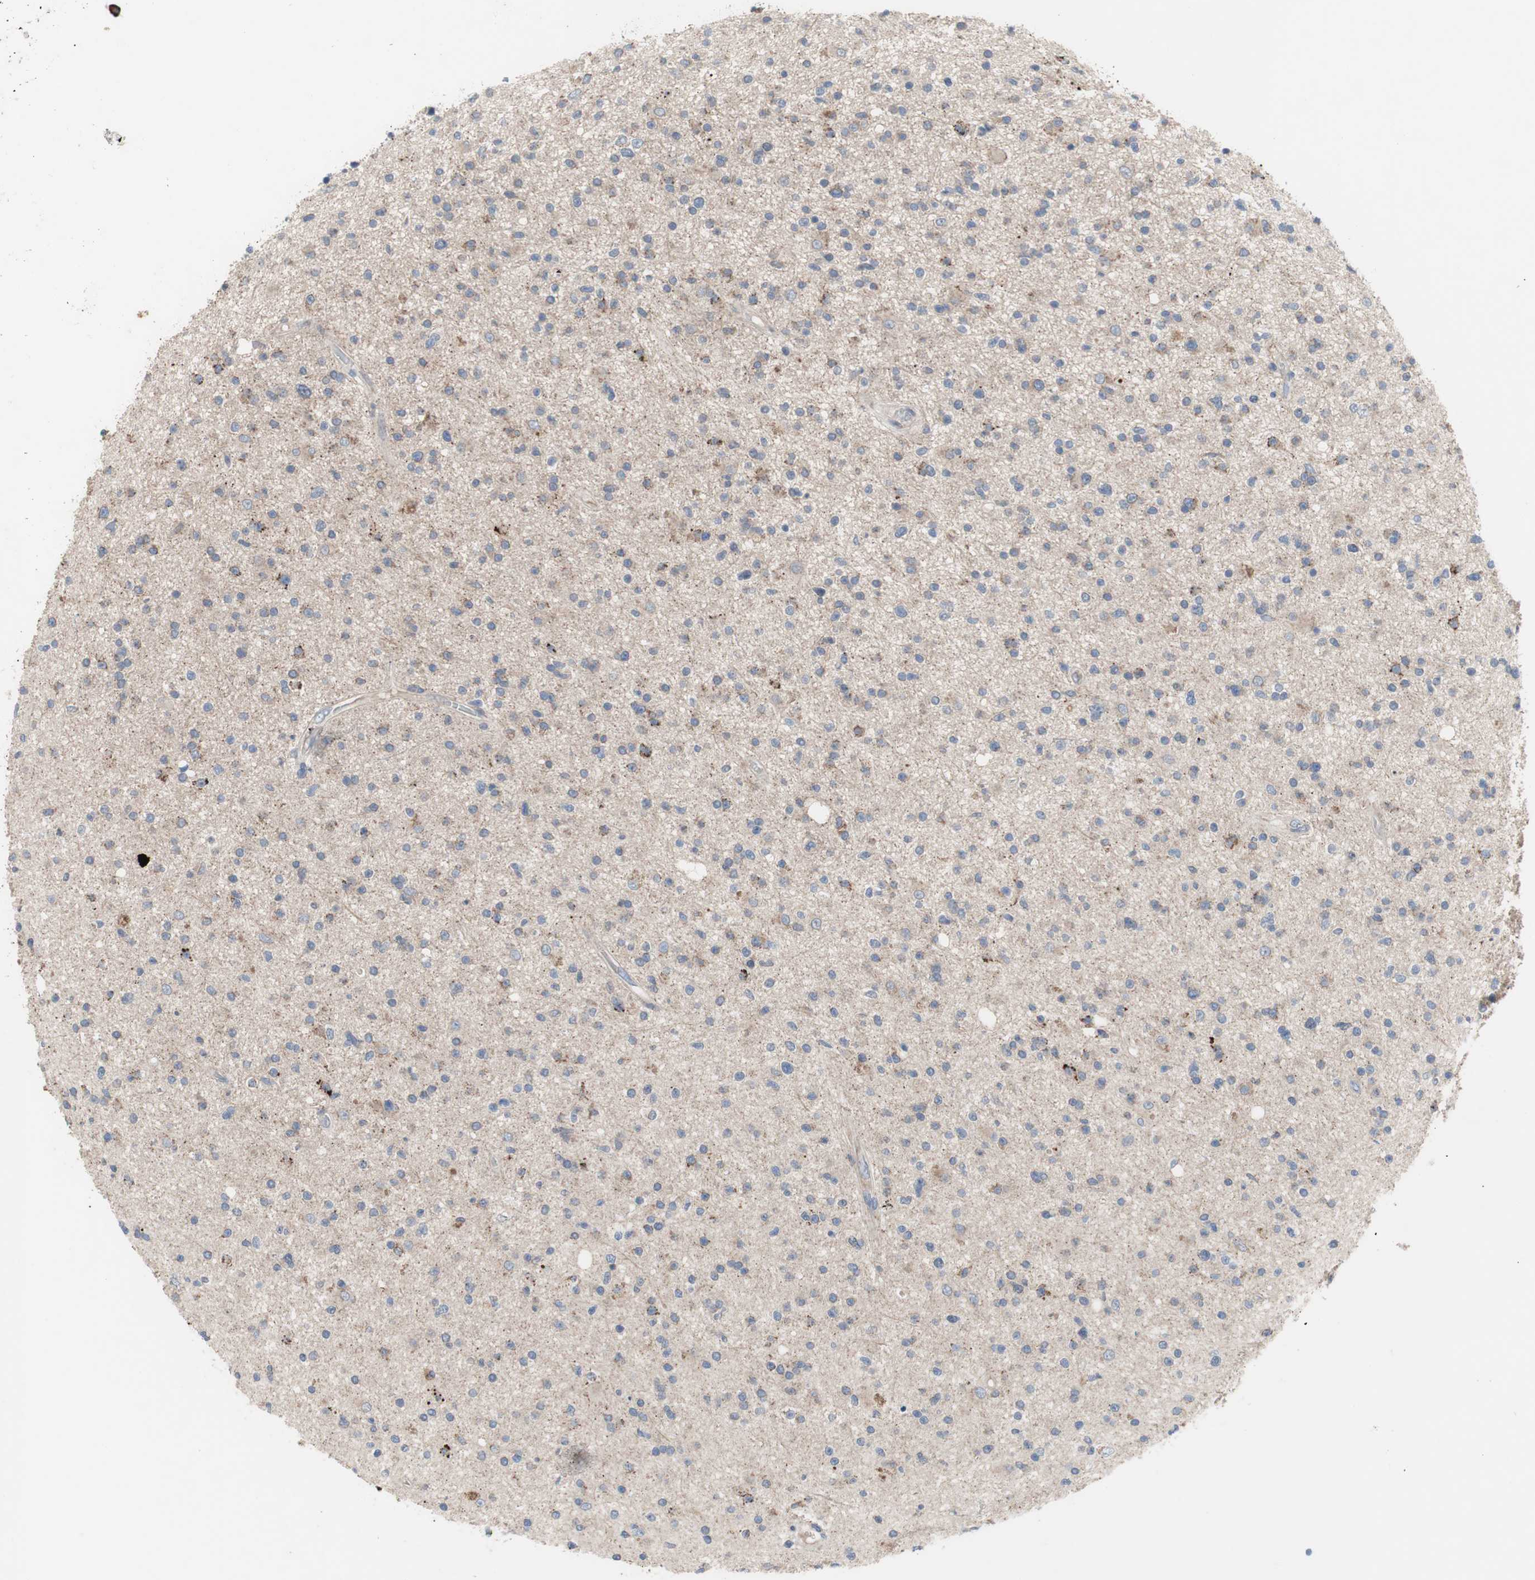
{"staining": {"intensity": "weak", "quantity": "<25%", "location": "cytoplasmic/membranous"}, "tissue": "glioma", "cell_type": "Tumor cells", "image_type": "cancer", "snomed": [{"axis": "morphology", "description": "Glioma, malignant, High grade"}, {"axis": "topography", "description": "Brain"}], "caption": "Protein analysis of malignant glioma (high-grade) reveals no significant expression in tumor cells.", "gene": "TTC14", "patient": {"sex": "male", "age": 33}}